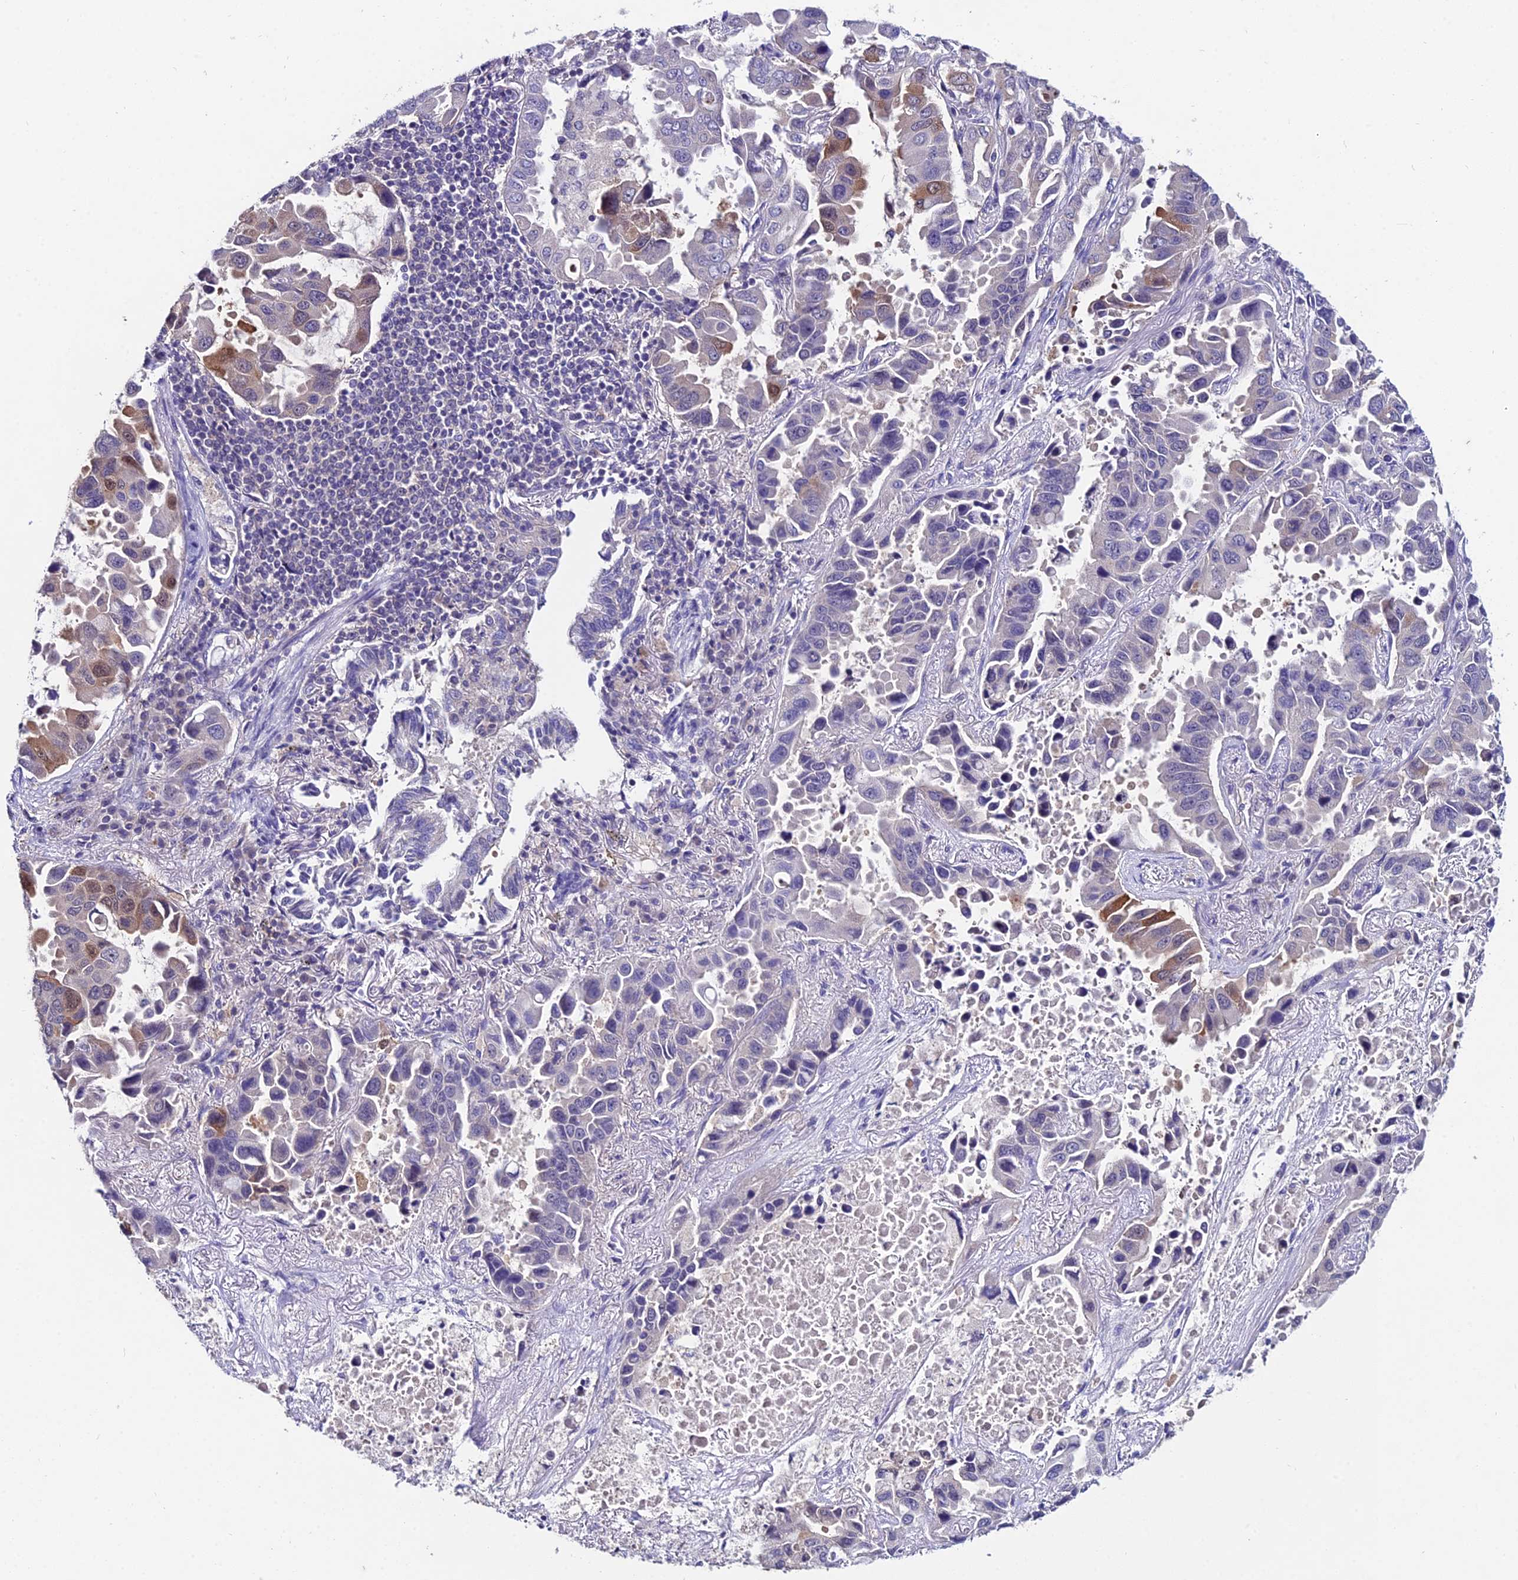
{"staining": {"intensity": "moderate", "quantity": "<25%", "location": "cytoplasmic/membranous,nuclear"}, "tissue": "lung cancer", "cell_type": "Tumor cells", "image_type": "cancer", "snomed": [{"axis": "morphology", "description": "Adenocarcinoma, NOS"}, {"axis": "topography", "description": "Lung"}], "caption": "Protein positivity by immunohistochemistry shows moderate cytoplasmic/membranous and nuclear staining in approximately <25% of tumor cells in lung adenocarcinoma.", "gene": "LGALS7", "patient": {"sex": "male", "age": 64}}